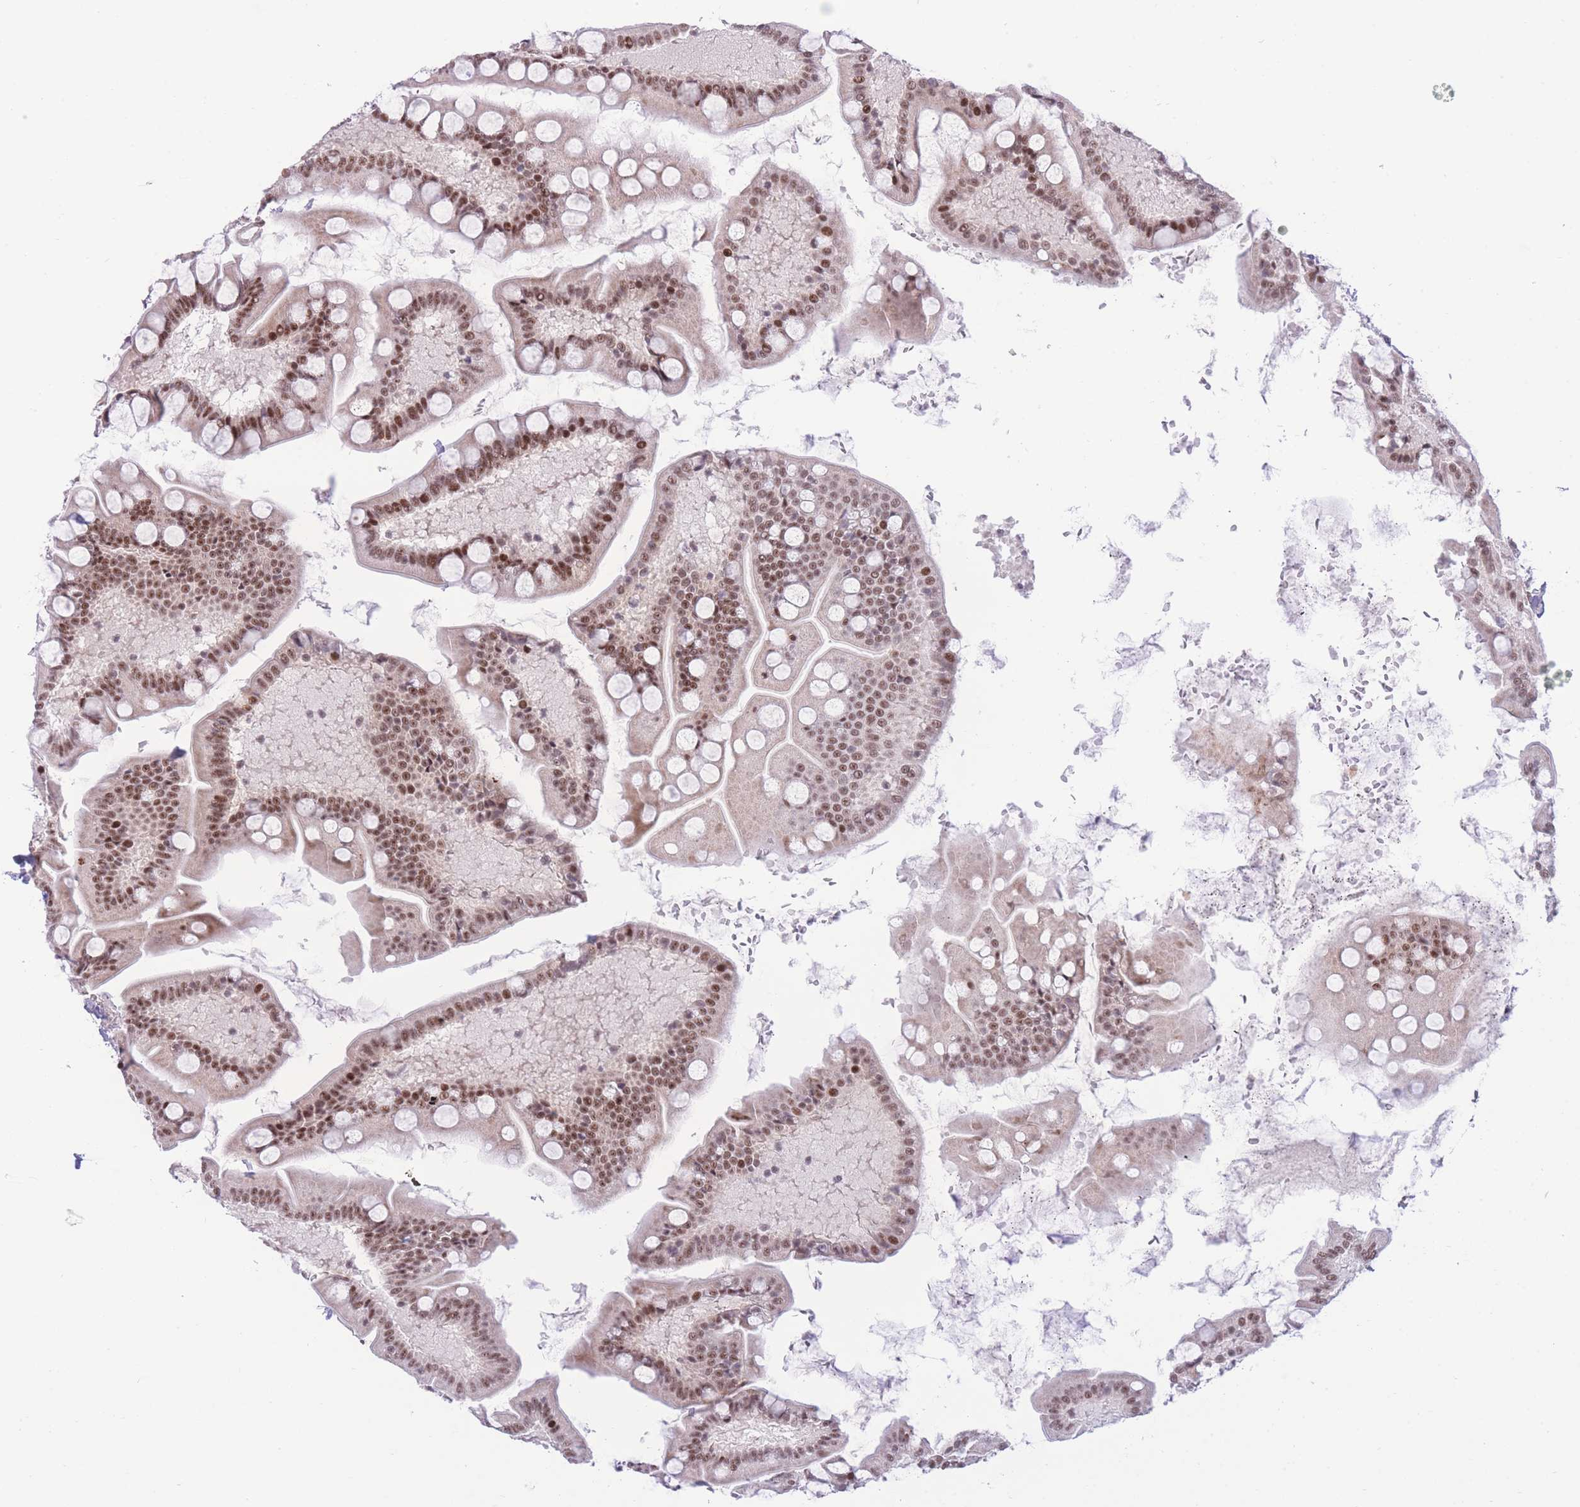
{"staining": {"intensity": "moderate", "quantity": ">75%", "location": "nuclear"}, "tissue": "small intestine", "cell_type": "Glandular cells", "image_type": "normal", "snomed": [{"axis": "morphology", "description": "Normal tissue, NOS"}, {"axis": "topography", "description": "Small intestine"}], "caption": "Small intestine stained for a protein shows moderate nuclear positivity in glandular cells. (brown staining indicates protein expression, while blue staining denotes nuclei).", "gene": "PCIF1", "patient": {"sex": "male", "age": 41}}